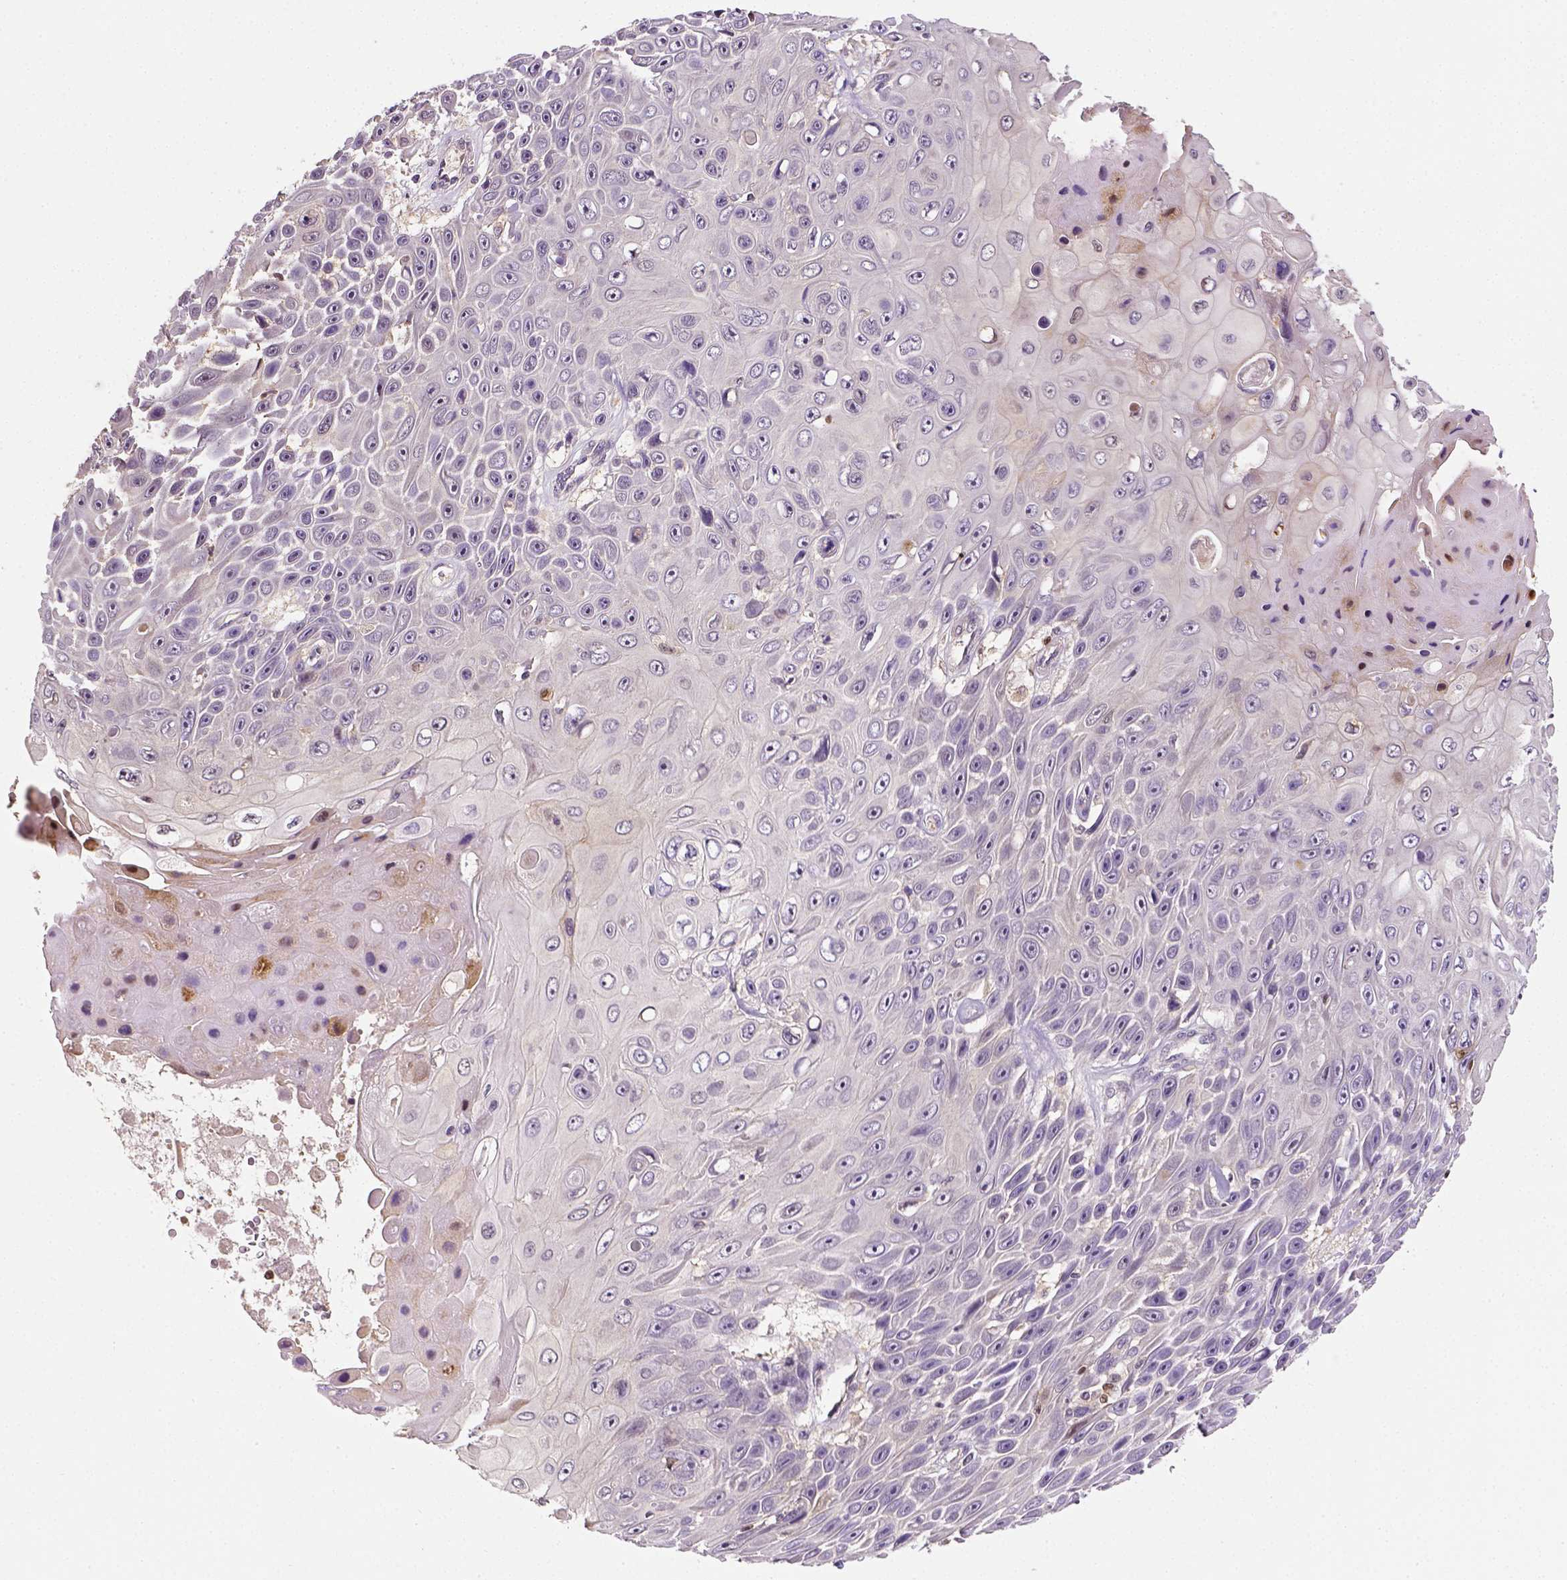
{"staining": {"intensity": "negative", "quantity": "none", "location": "none"}, "tissue": "skin cancer", "cell_type": "Tumor cells", "image_type": "cancer", "snomed": [{"axis": "morphology", "description": "Squamous cell carcinoma, NOS"}, {"axis": "topography", "description": "Skin"}], "caption": "Protein analysis of skin cancer displays no significant expression in tumor cells. The staining is performed using DAB (3,3'-diaminobenzidine) brown chromogen with nuclei counter-stained in using hematoxylin.", "gene": "MATK", "patient": {"sex": "male", "age": 82}}